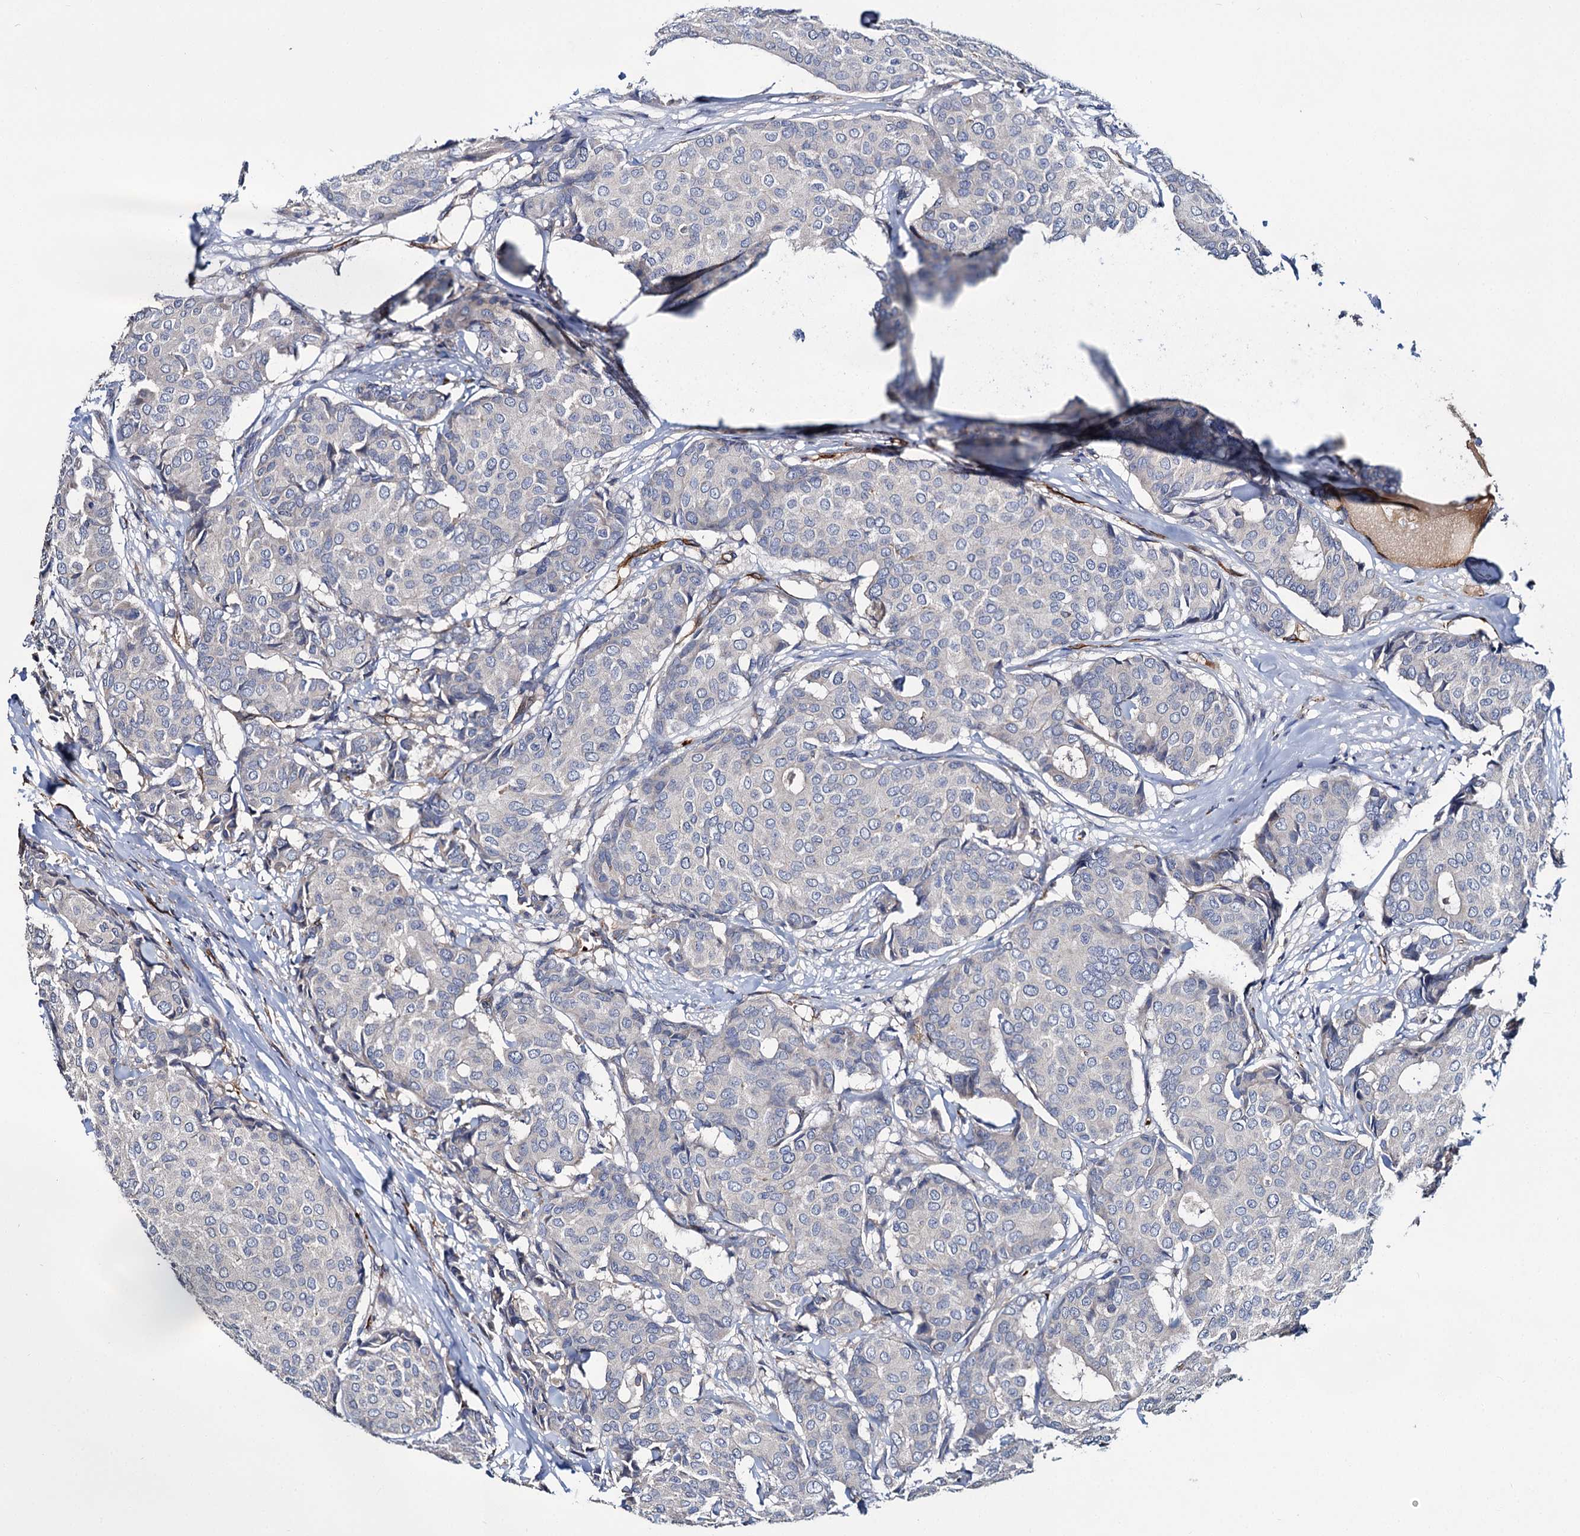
{"staining": {"intensity": "negative", "quantity": "none", "location": "none"}, "tissue": "breast cancer", "cell_type": "Tumor cells", "image_type": "cancer", "snomed": [{"axis": "morphology", "description": "Duct carcinoma"}, {"axis": "topography", "description": "Breast"}], "caption": "This is an IHC photomicrograph of human invasive ductal carcinoma (breast). There is no positivity in tumor cells.", "gene": "CACNA1C", "patient": {"sex": "female", "age": 75}}